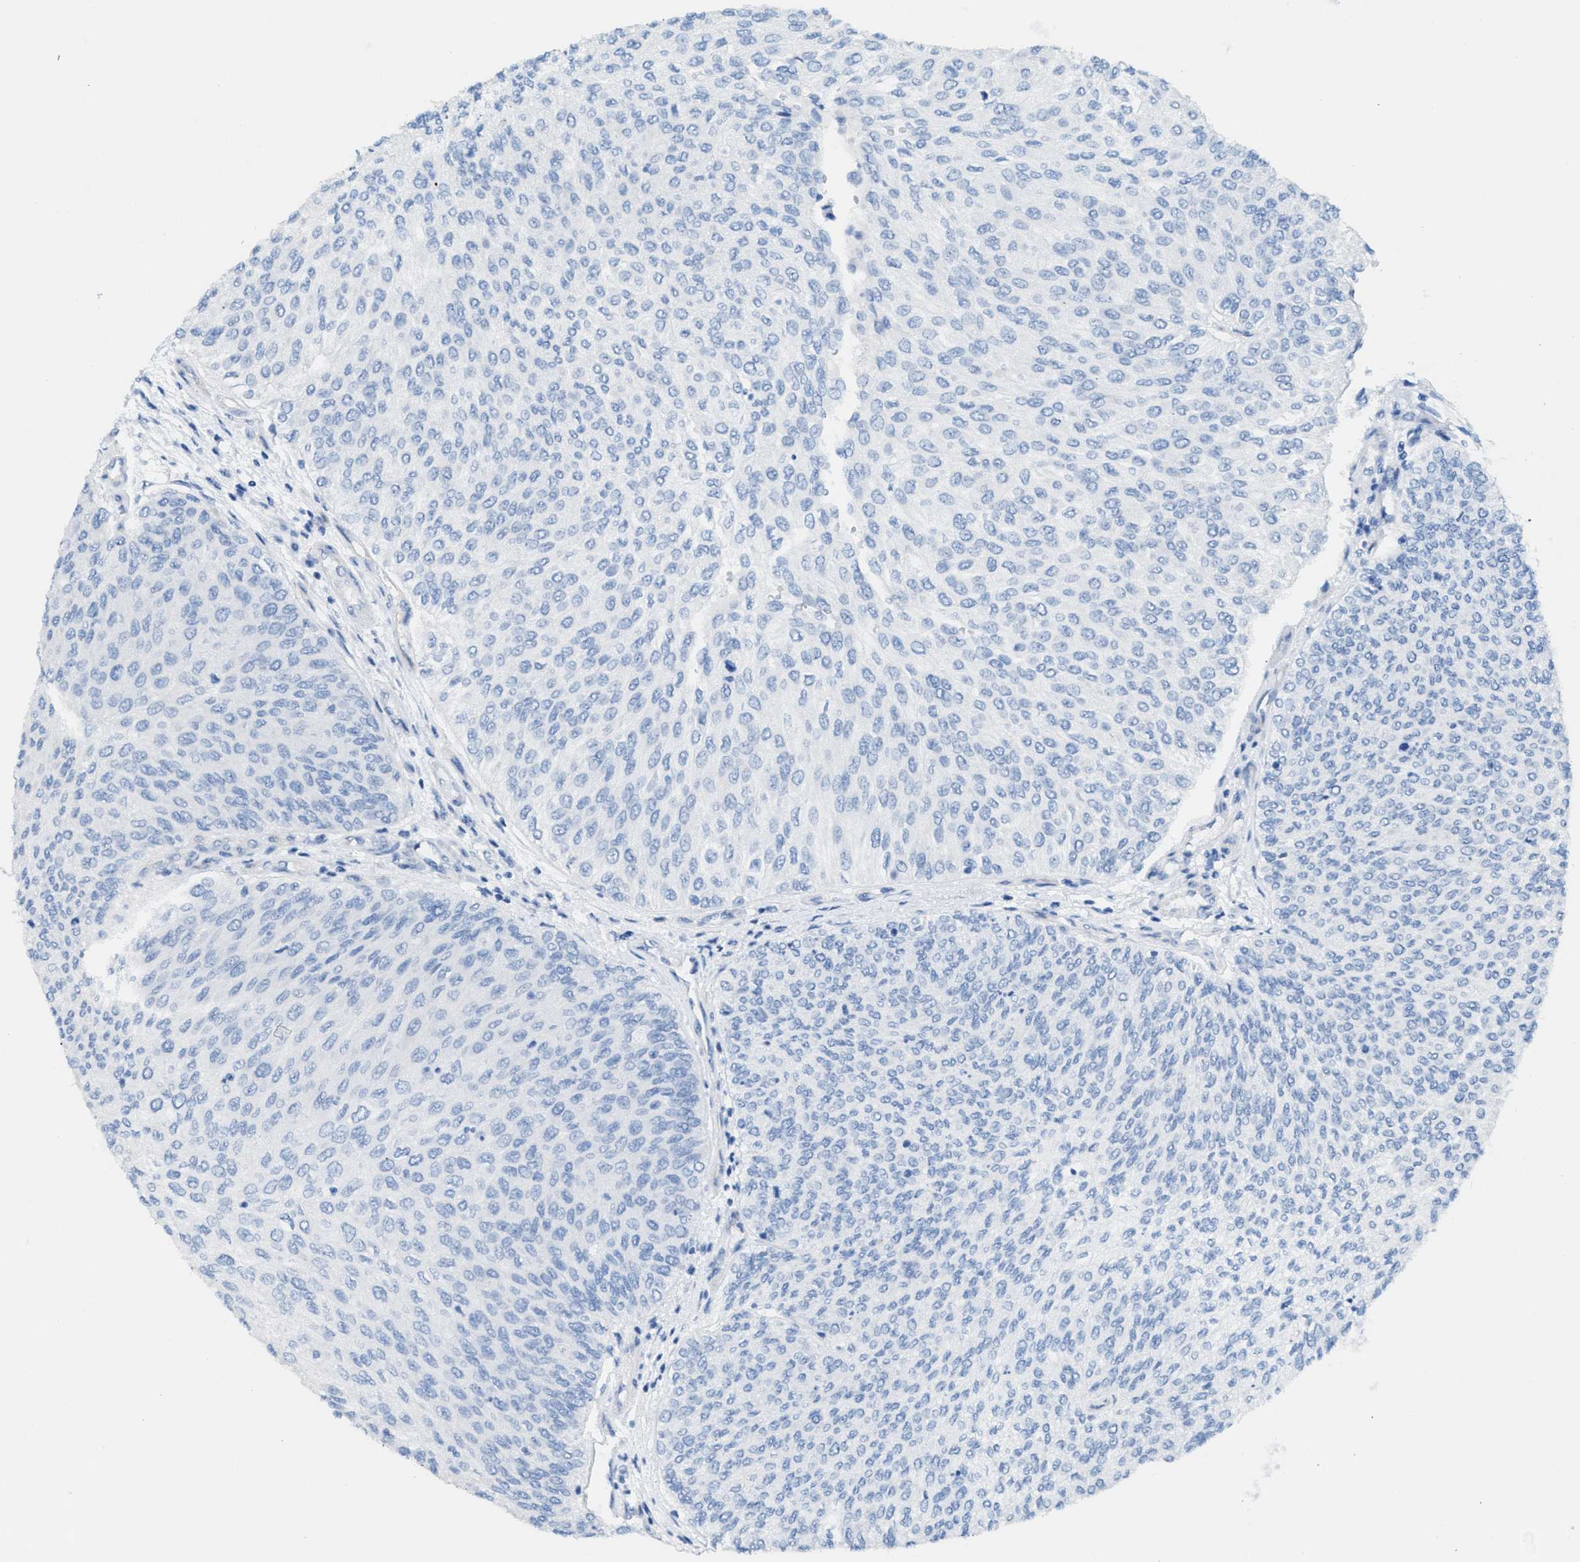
{"staining": {"intensity": "negative", "quantity": "none", "location": "none"}, "tissue": "urothelial cancer", "cell_type": "Tumor cells", "image_type": "cancer", "snomed": [{"axis": "morphology", "description": "Urothelial carcinoma, Low grade"}, {"axis": "topography", "description": "Urinary bladder"}], "caption": "Immunohistochemical staining of human urothelial cancer shows no significant staining in tumor cells. (Brightfield microscopy of DAB immunohistochemistry (IHC) at high magnification).", "gene": "MPP3", "patient": {"sex": "female", "age": 79}}